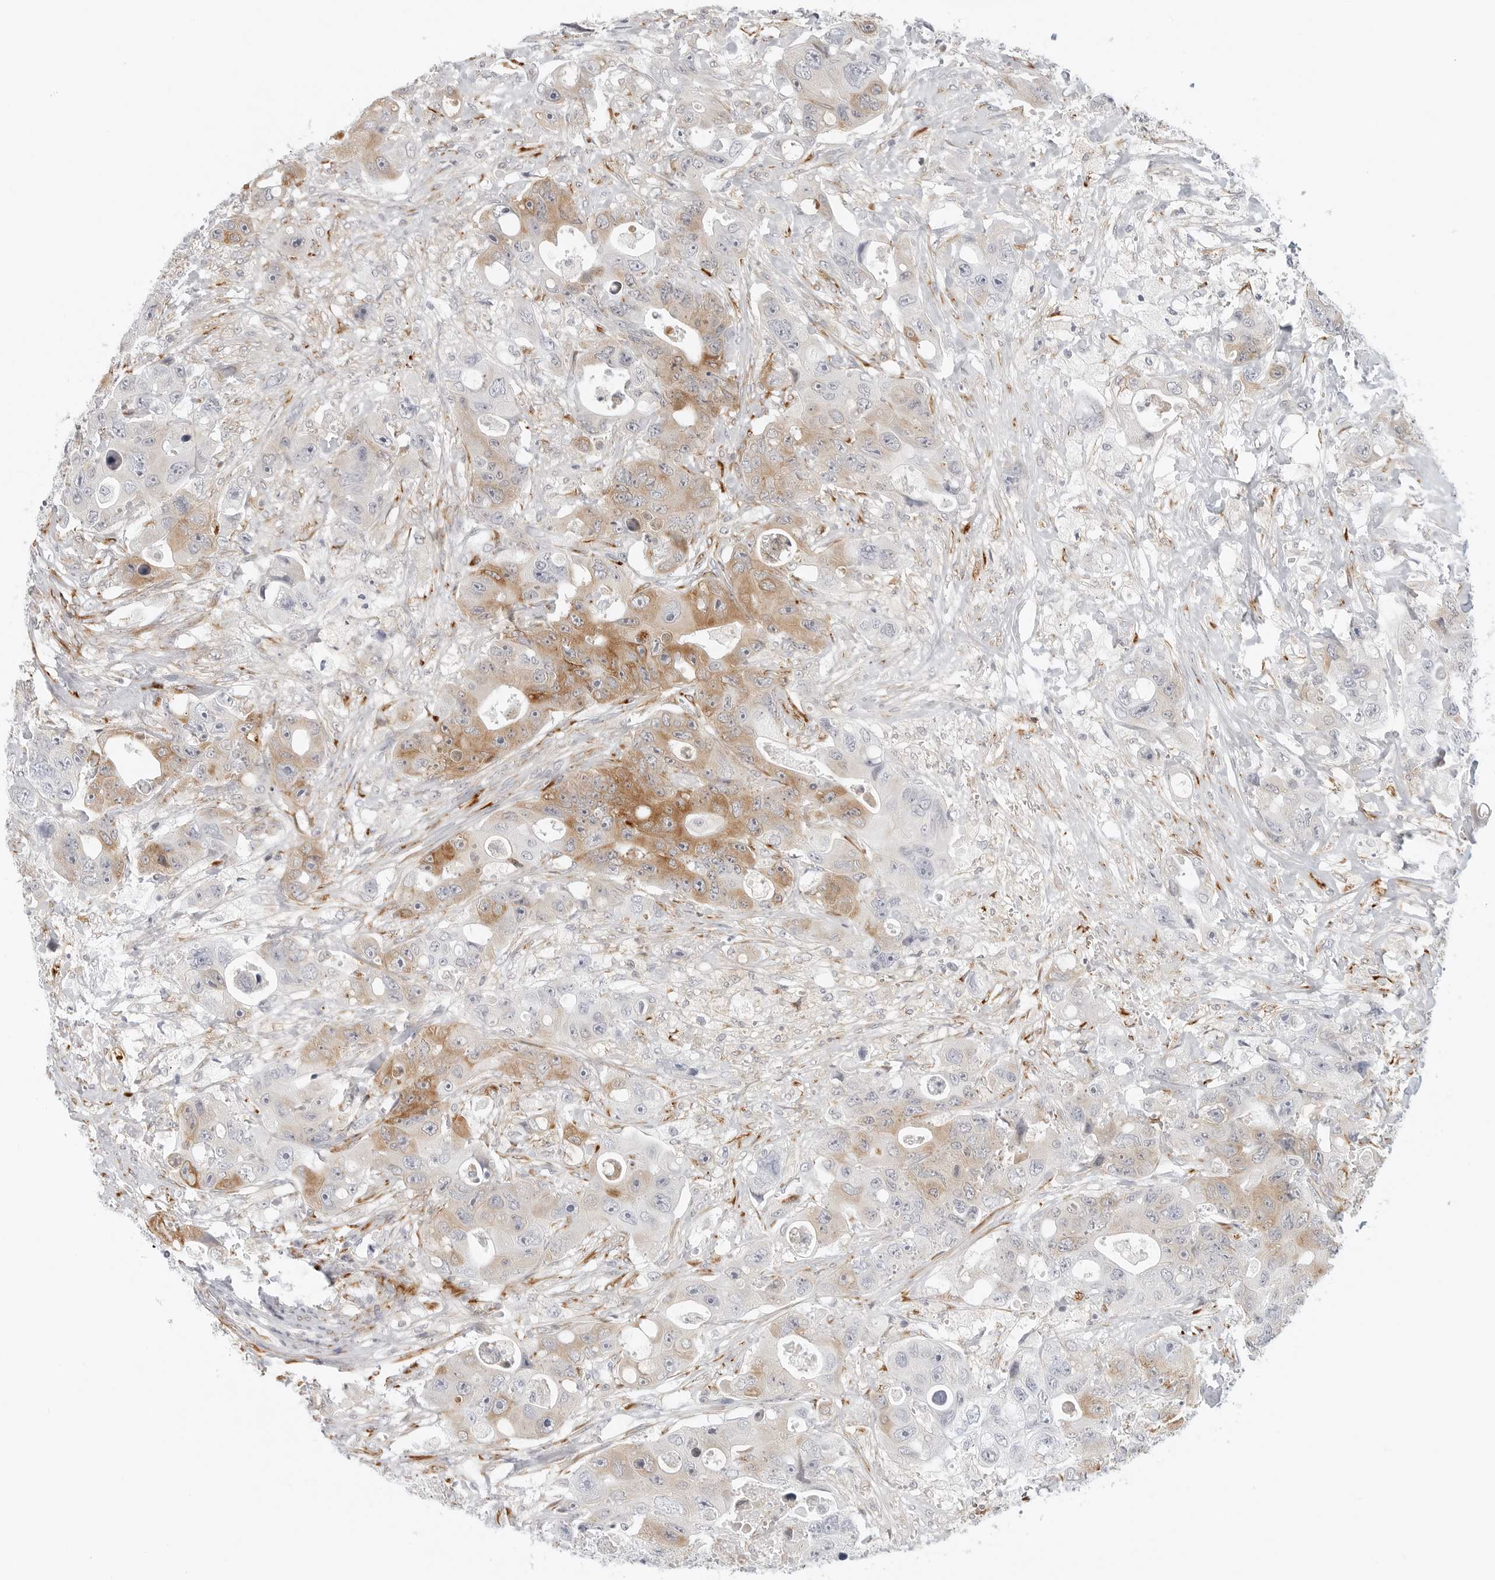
{"staining": {"intensity": "moderate", "quantity": "25%-75%", "location": "cytoplasmic/membranous"}, "tissue": "colorectal cancer", "cell_type": "Tumor cells", "image_type": "cancer", "snomed": [{"axis": "morphology", "description": "Adenocarcinoma, NOS"}, {"axis": "topography", "description": "Colon"}], "caption": "Adenocarcinoma (colorectal) stained with DAB (3,3'-diaminobenzidine) immunohistochemistry (IHC) exhibits medium levels of moderate cytoplasmic/membranous staining in approximately 25%-75% of tumor cells.", "gene": "C1QTNF1", "patient": {"sex": "female", "age": 46}}